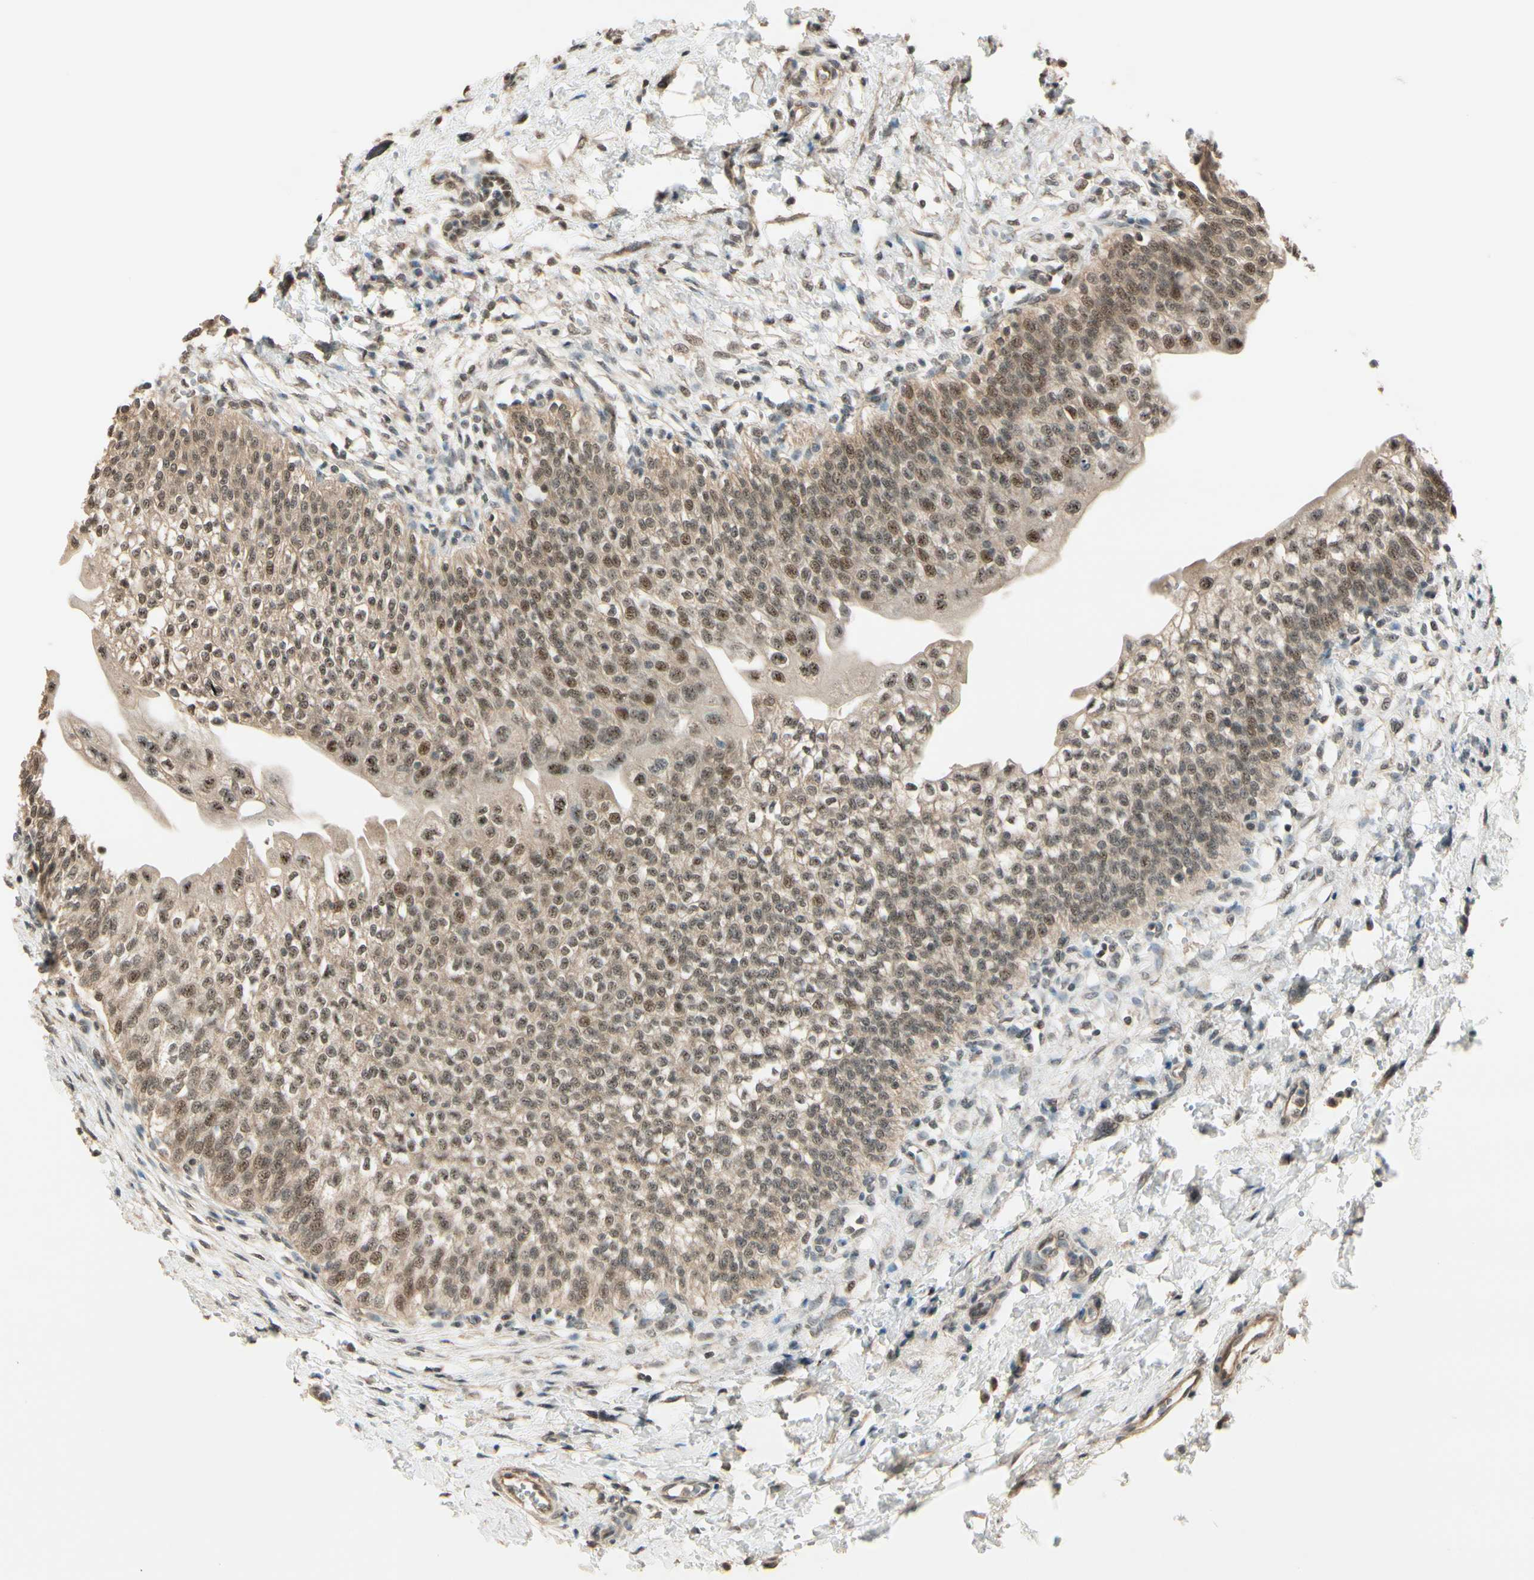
{"staining": {"intensity": "moderate", "quantity": ">75%", "location": "cytoplasmic/membranous,nuclear"}, "tissue": "urinary bladder", "cell_type": "Urothelial cells", "image_type": "normal", "snomed": [{"axis": "morphology", "description": "Normal tissue, NOS"}, {"axis": "topography", "description": "Urinary bladder"}], "caption": "Protein staining shows moderate cytoplasmic/membranous,nuclear expression in approximately >75% of urothelial cells in benign urinary bladder.", "gene": "MCPH1", "patient": {"sex": "male", "age": 55}}